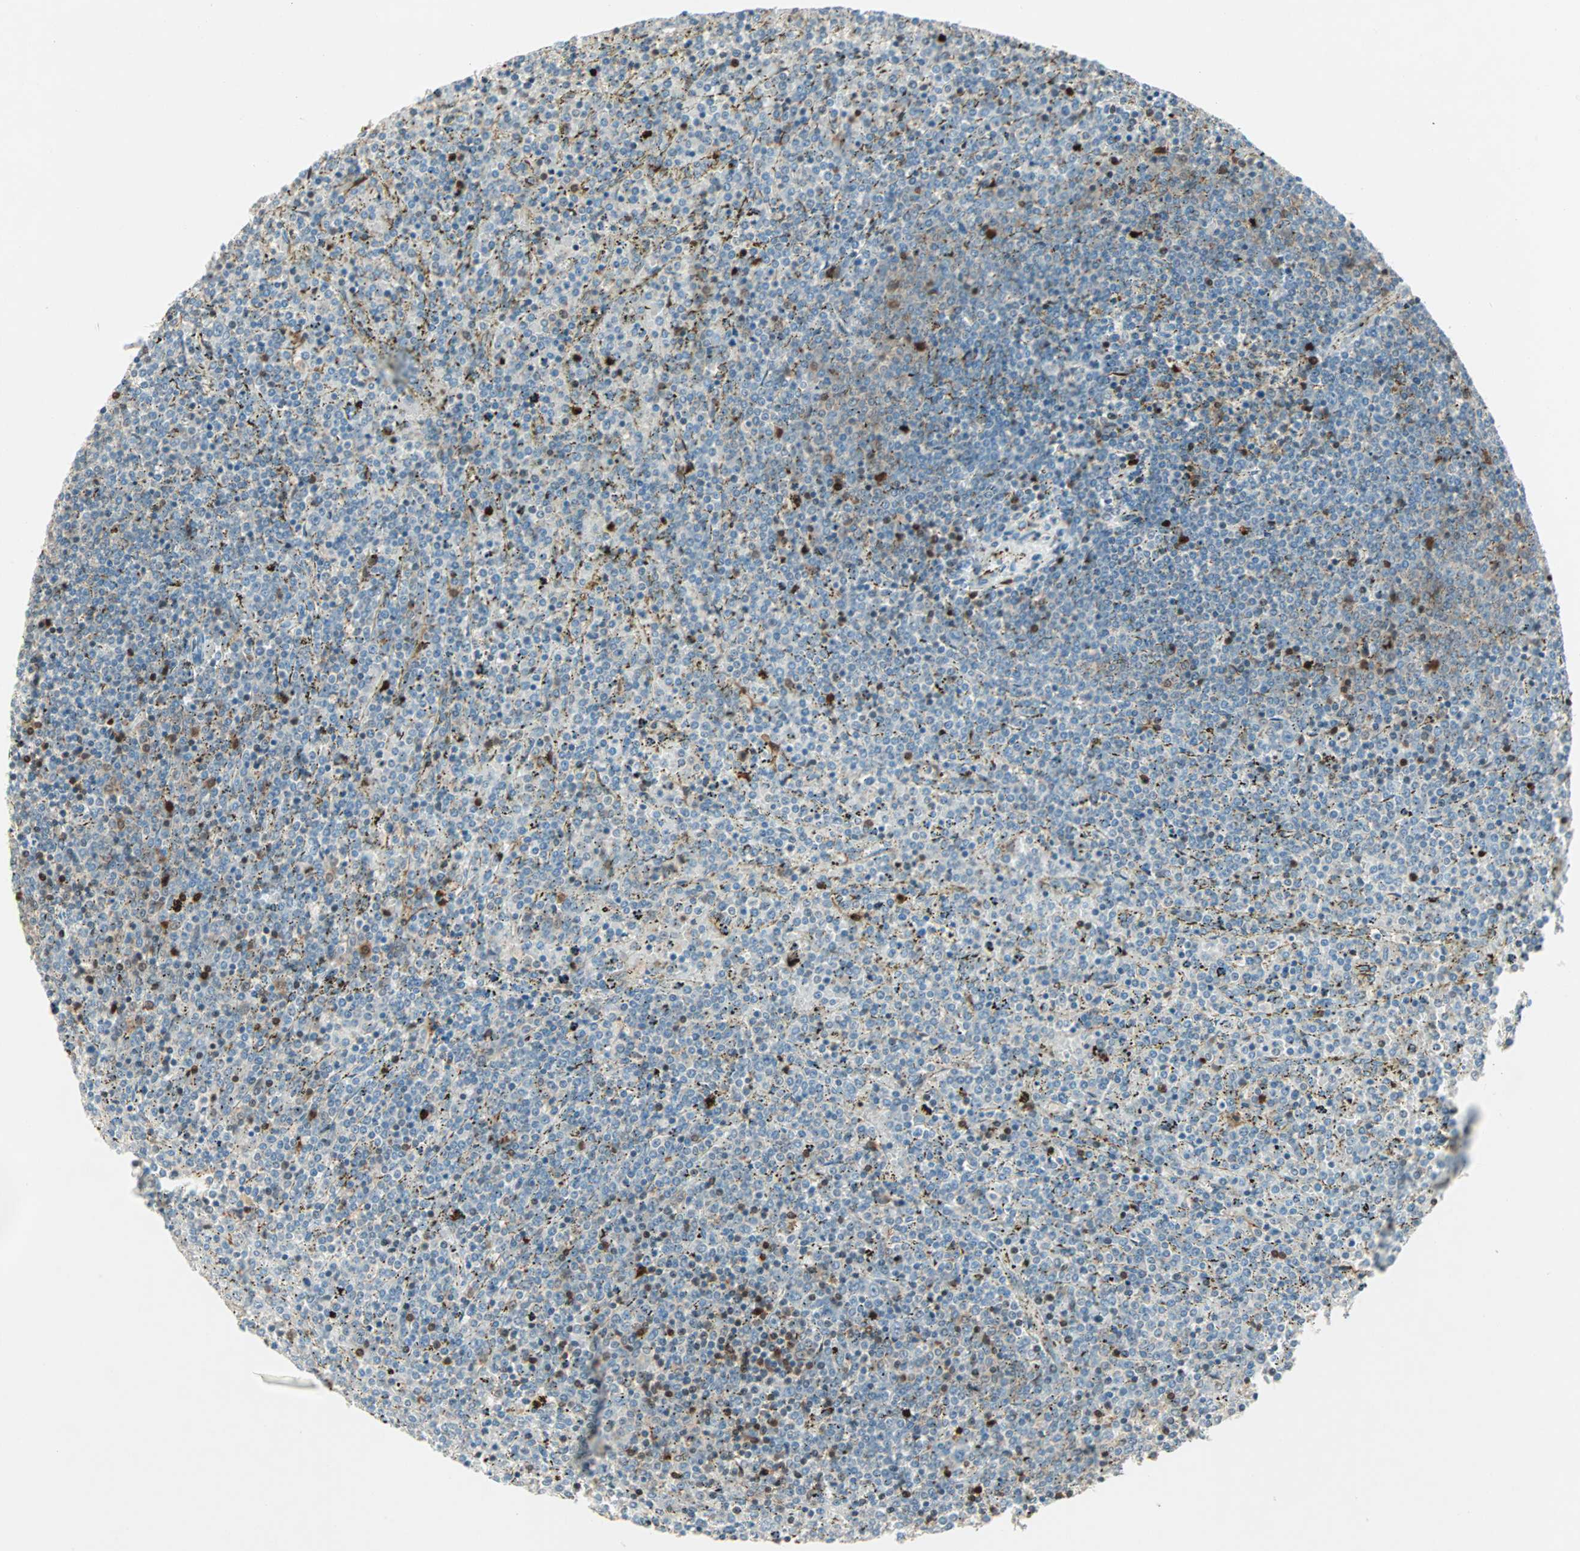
{"staining": {"intensity": "negative", "quantity": "none", "location": "none"}, "tissue": "lymphoma", "cell_type": "Tumor cells", "image_type": "cancer", "snomed": [{"axis": "morphology", "description": "Malignant lymphoma, non-Hodgkin's type, Low grade"}, {"axis": "topography", "description": "Spleen"}], "caption": "High magnification brightfield microscopy of low-grade malignant lymphoma, non-Hodgkin's type stained with DAB (3,3'-diaminobenzidine) (brown) and counterstained with hematoxylin (blue): tumor cells show no significant staining. The staining was performed using DAB (3,3'-diaminobenzidine) to visualize the protein expression in brown, while the nuclei were stained in blue with hematoxylin (Magnification: 20x).", "gene": "RTL6", "patient": {"sex": "female", "age": 77}}